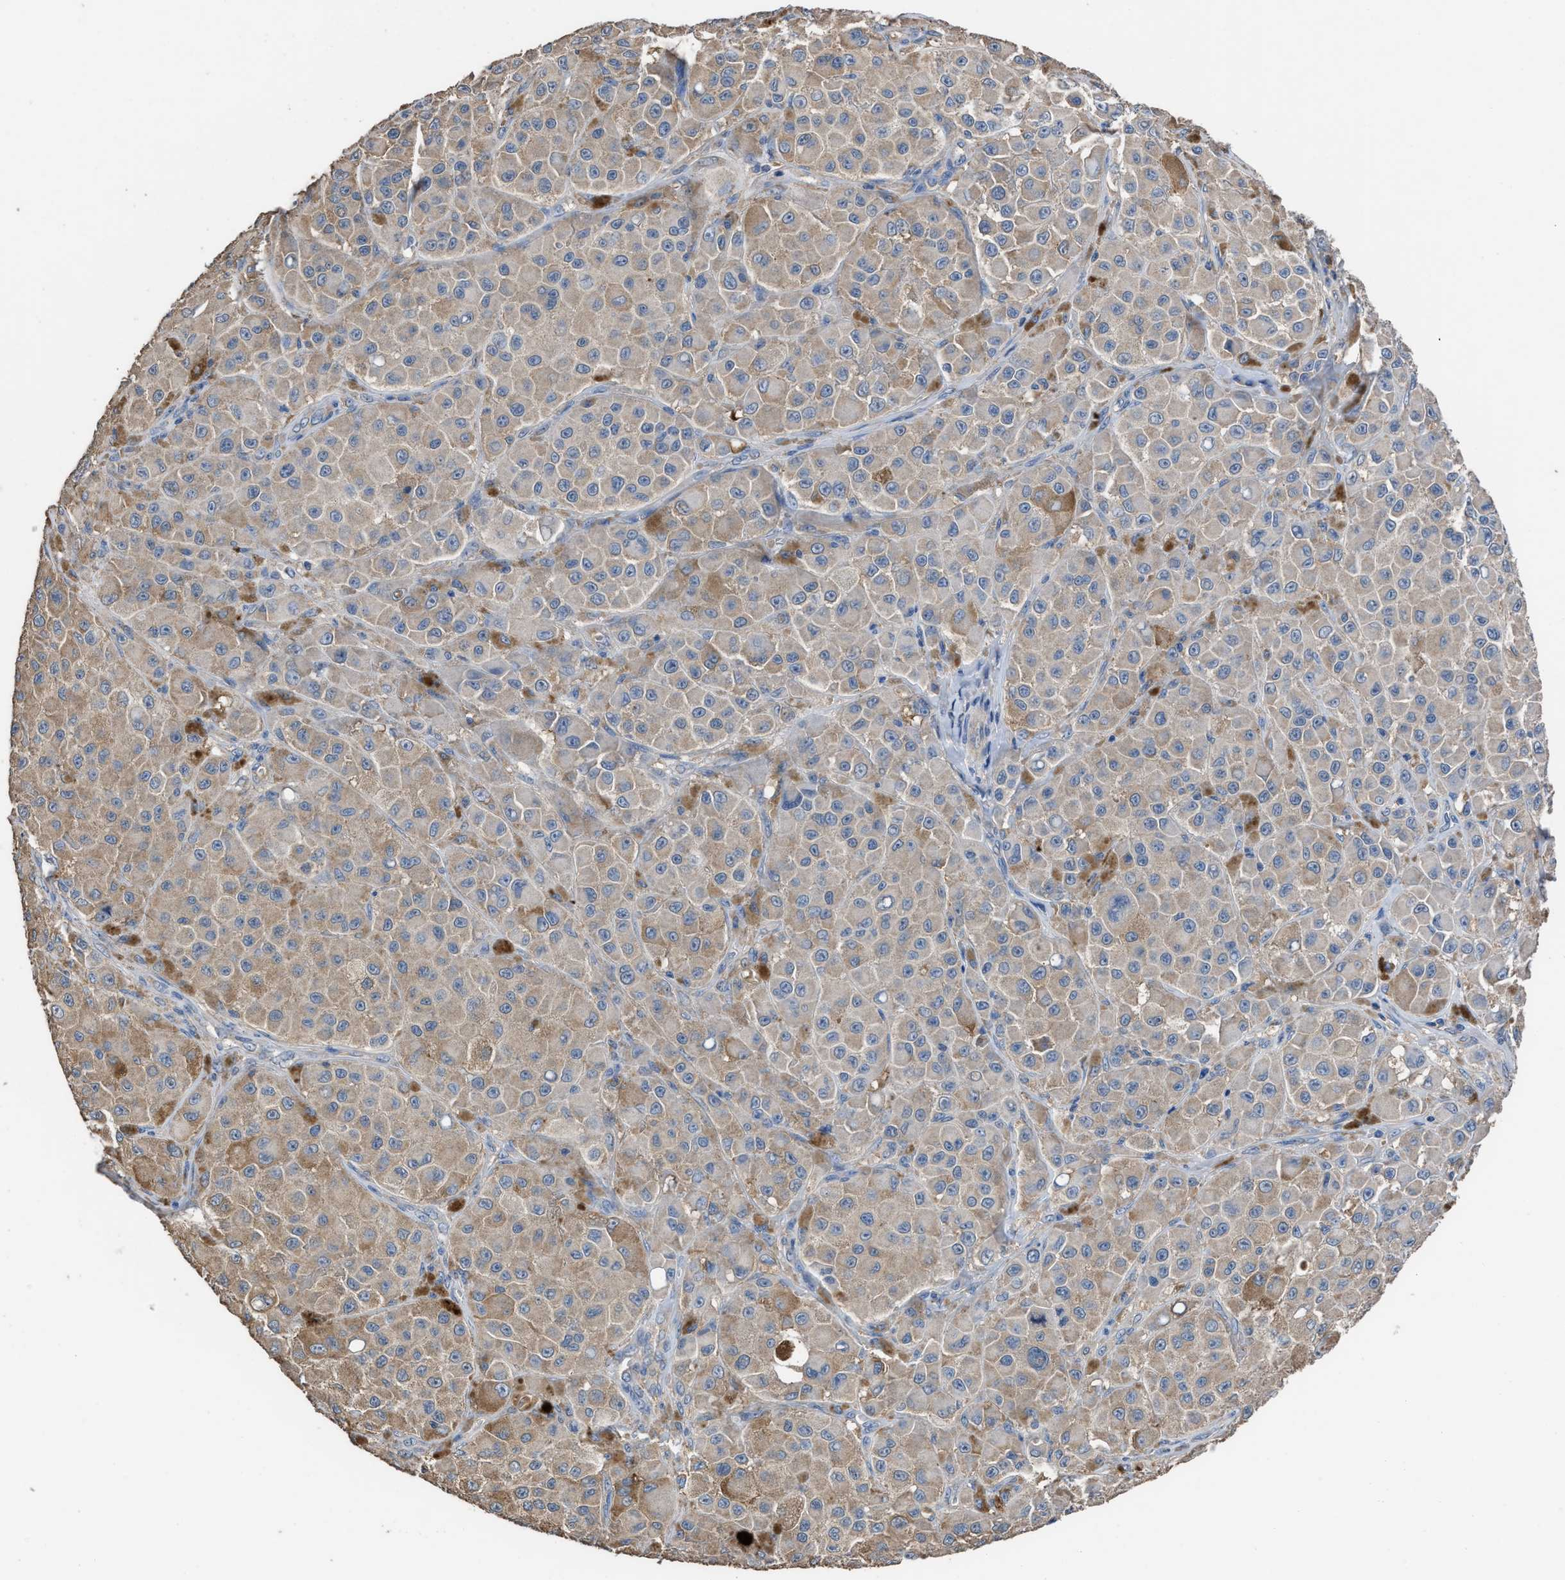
{"staining": {"intensity": "weak", "quantity": ">75%", "location": "cytoplasmic/membranous"}, "tissue": "melanoma", "cell_type": "Tumor cells", "image_type": "cancer", "snomed": [{"axis": "morphology", "description": "Malignant melanoma, NOS"}, {"axis": "topography", "description": "Skin"}], "caption": "Protein staining demonstrates weak cytoplasmic/membranous staining in about >75% of tumor cells in melanoma.", "gene": "ITSN1", "patient": {"sex": "male", "age": 84}}